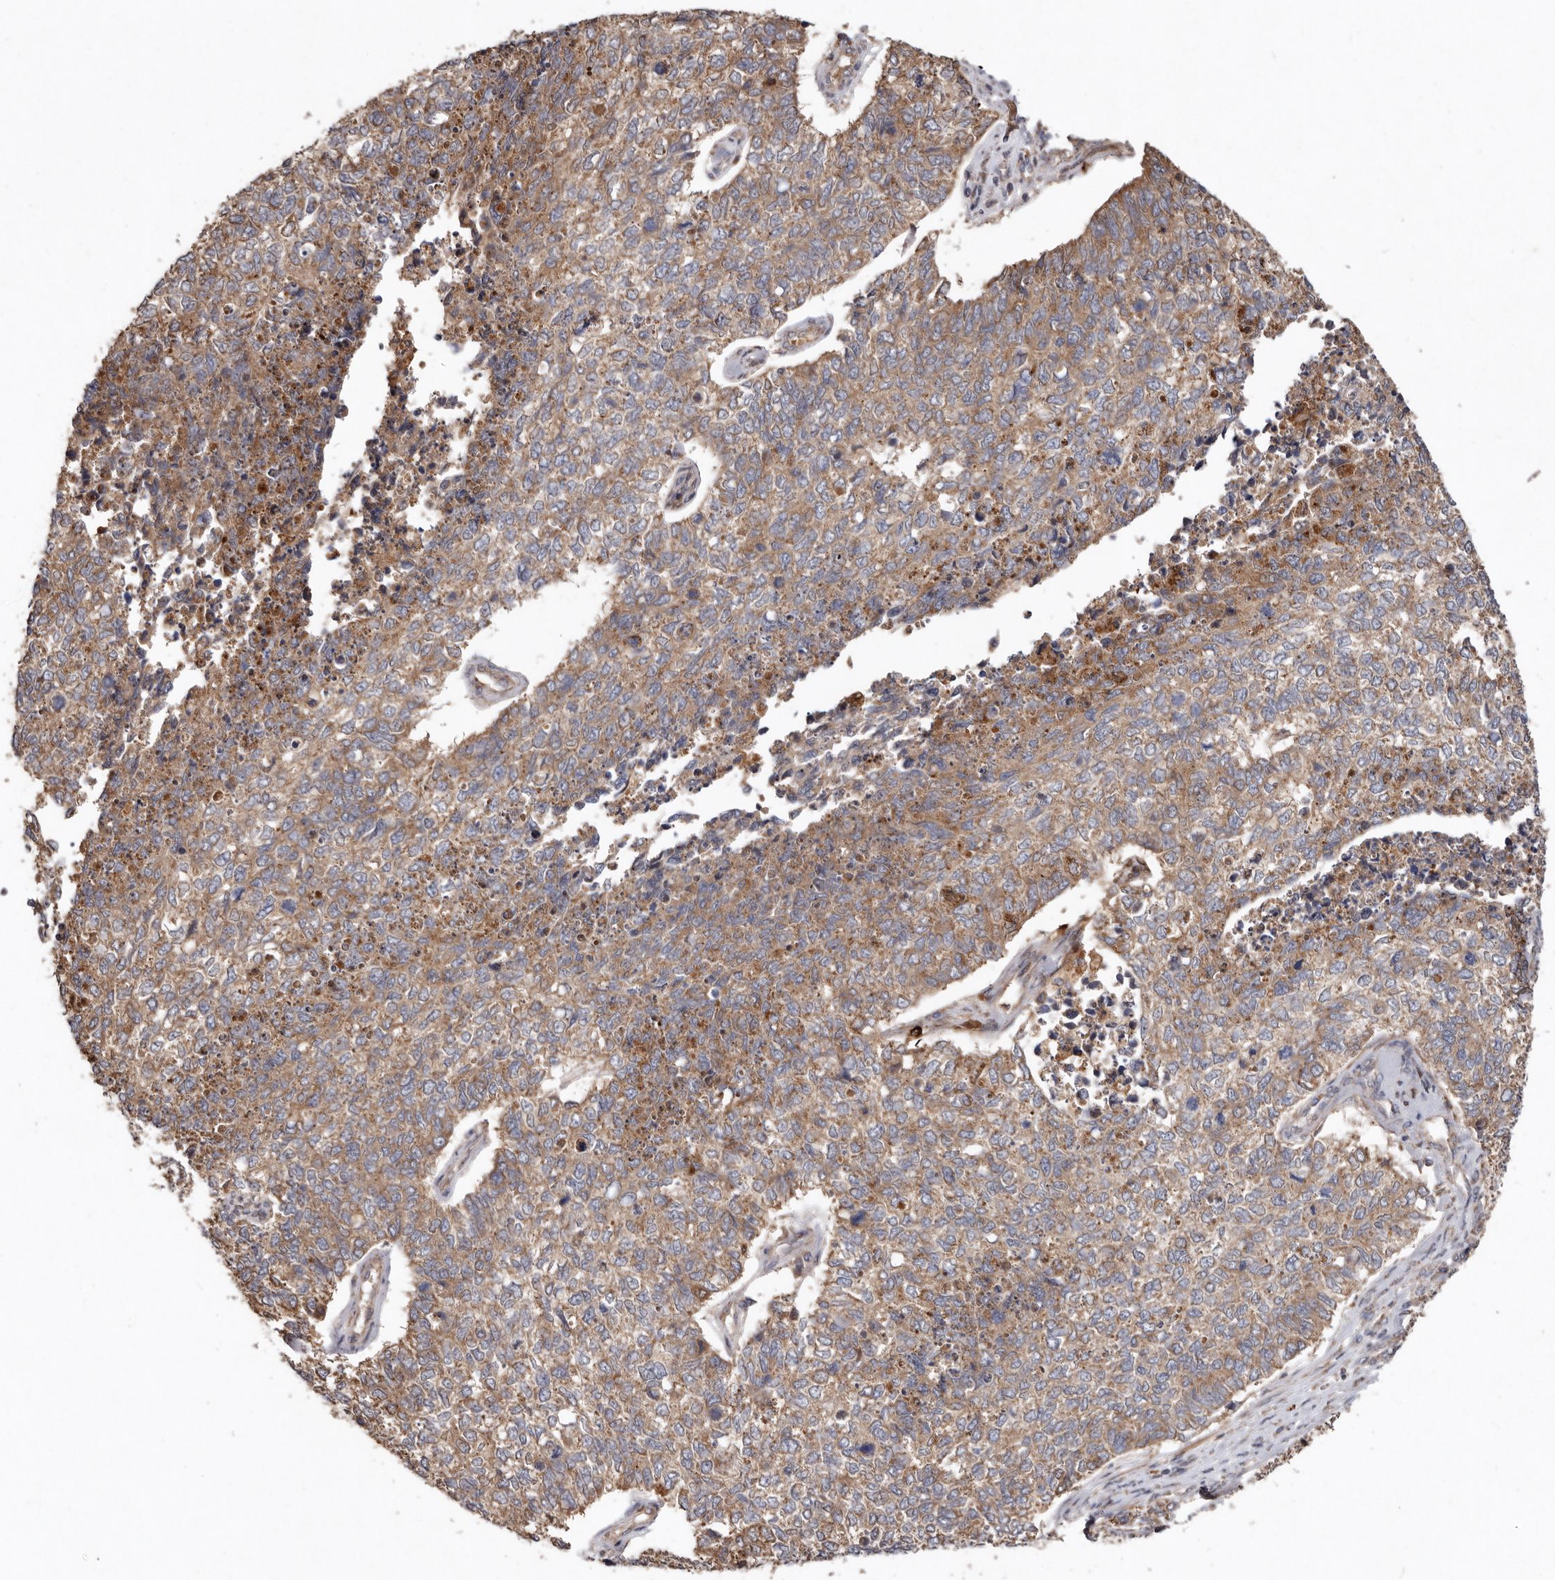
{"staining": {"intensity": "moderate", "quantity": ">75%", "location": "cytoplasmic/membranous"}, "tissue": "cervical cancer", "cell_type": "Tumor cells", "image_type": "cancer", "snomed": [{"axis": "morphology", "description": "Squamous cell carcinoma, NOS"}, {"axis": "topography", "description": "Cervix"}], "caption": "Squamous cell carcinoma (cervical) stained for a protein displays moderate cytoplasmic/membranous positivity in tumor cells.", "gene": "GOT1L1", "patient": {"sex": "female", "age": 63}}